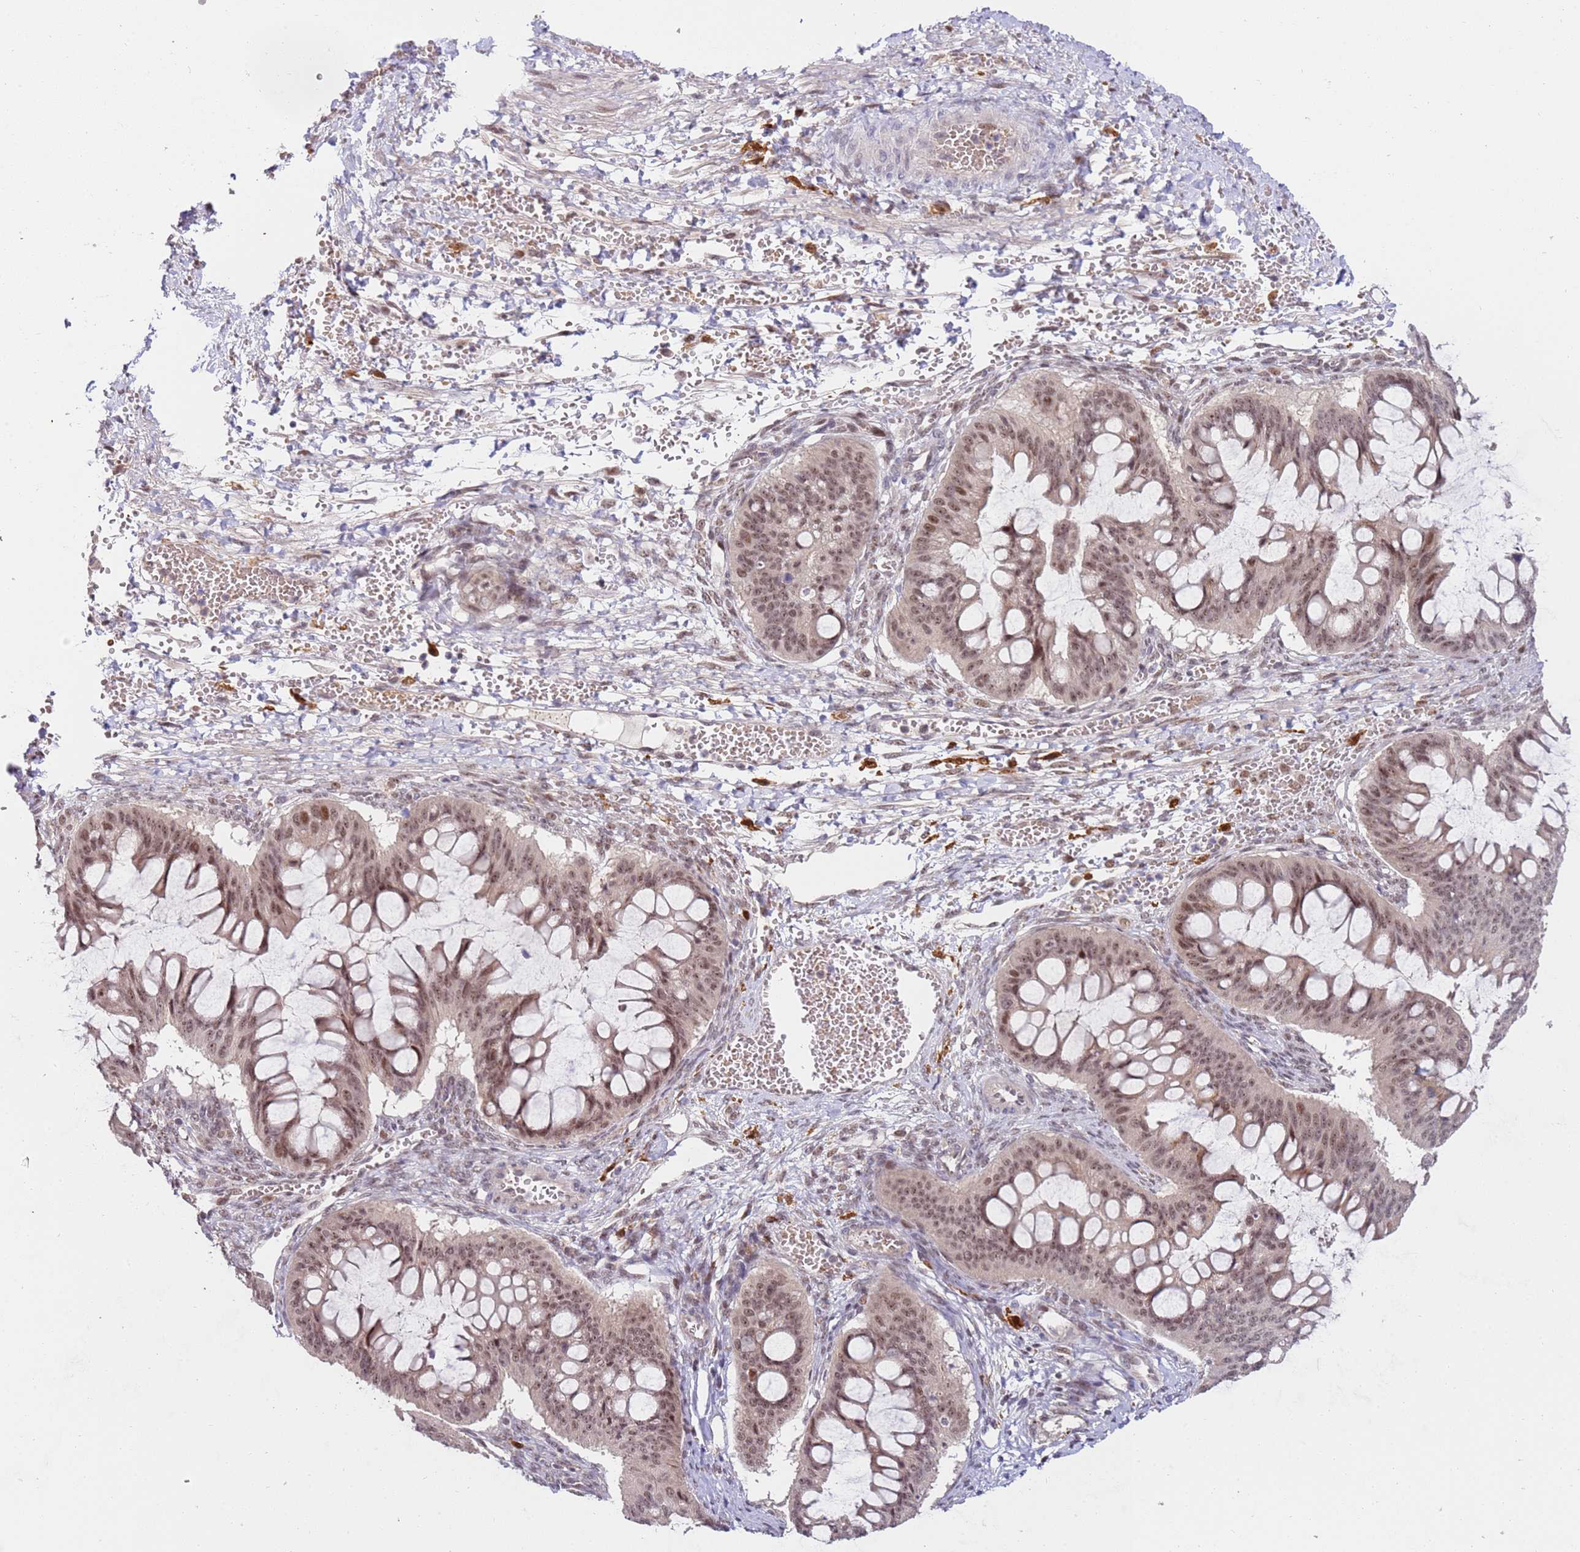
{"staining": {"intensity": "moderate", "quantity": ">75%", "location": "nuclear"}, "tissue": "ovarian cancer", "cell_type": "Tumor cells", "image_type": "cancer", "snomed": [{"axis": "morphology", "description": "Cystadenocarcinoma, mucinous, NOS"}, {"axis": "topography", "description": "Ovary"}], "caption": "A brown stain labels moderate nuclear expression of a protein in human ovarian cancer (mucinous cystadenocarcinoma) tumor cells.", "gene": "LGALSL", "patient": {"sex": "female", "age": 73}}